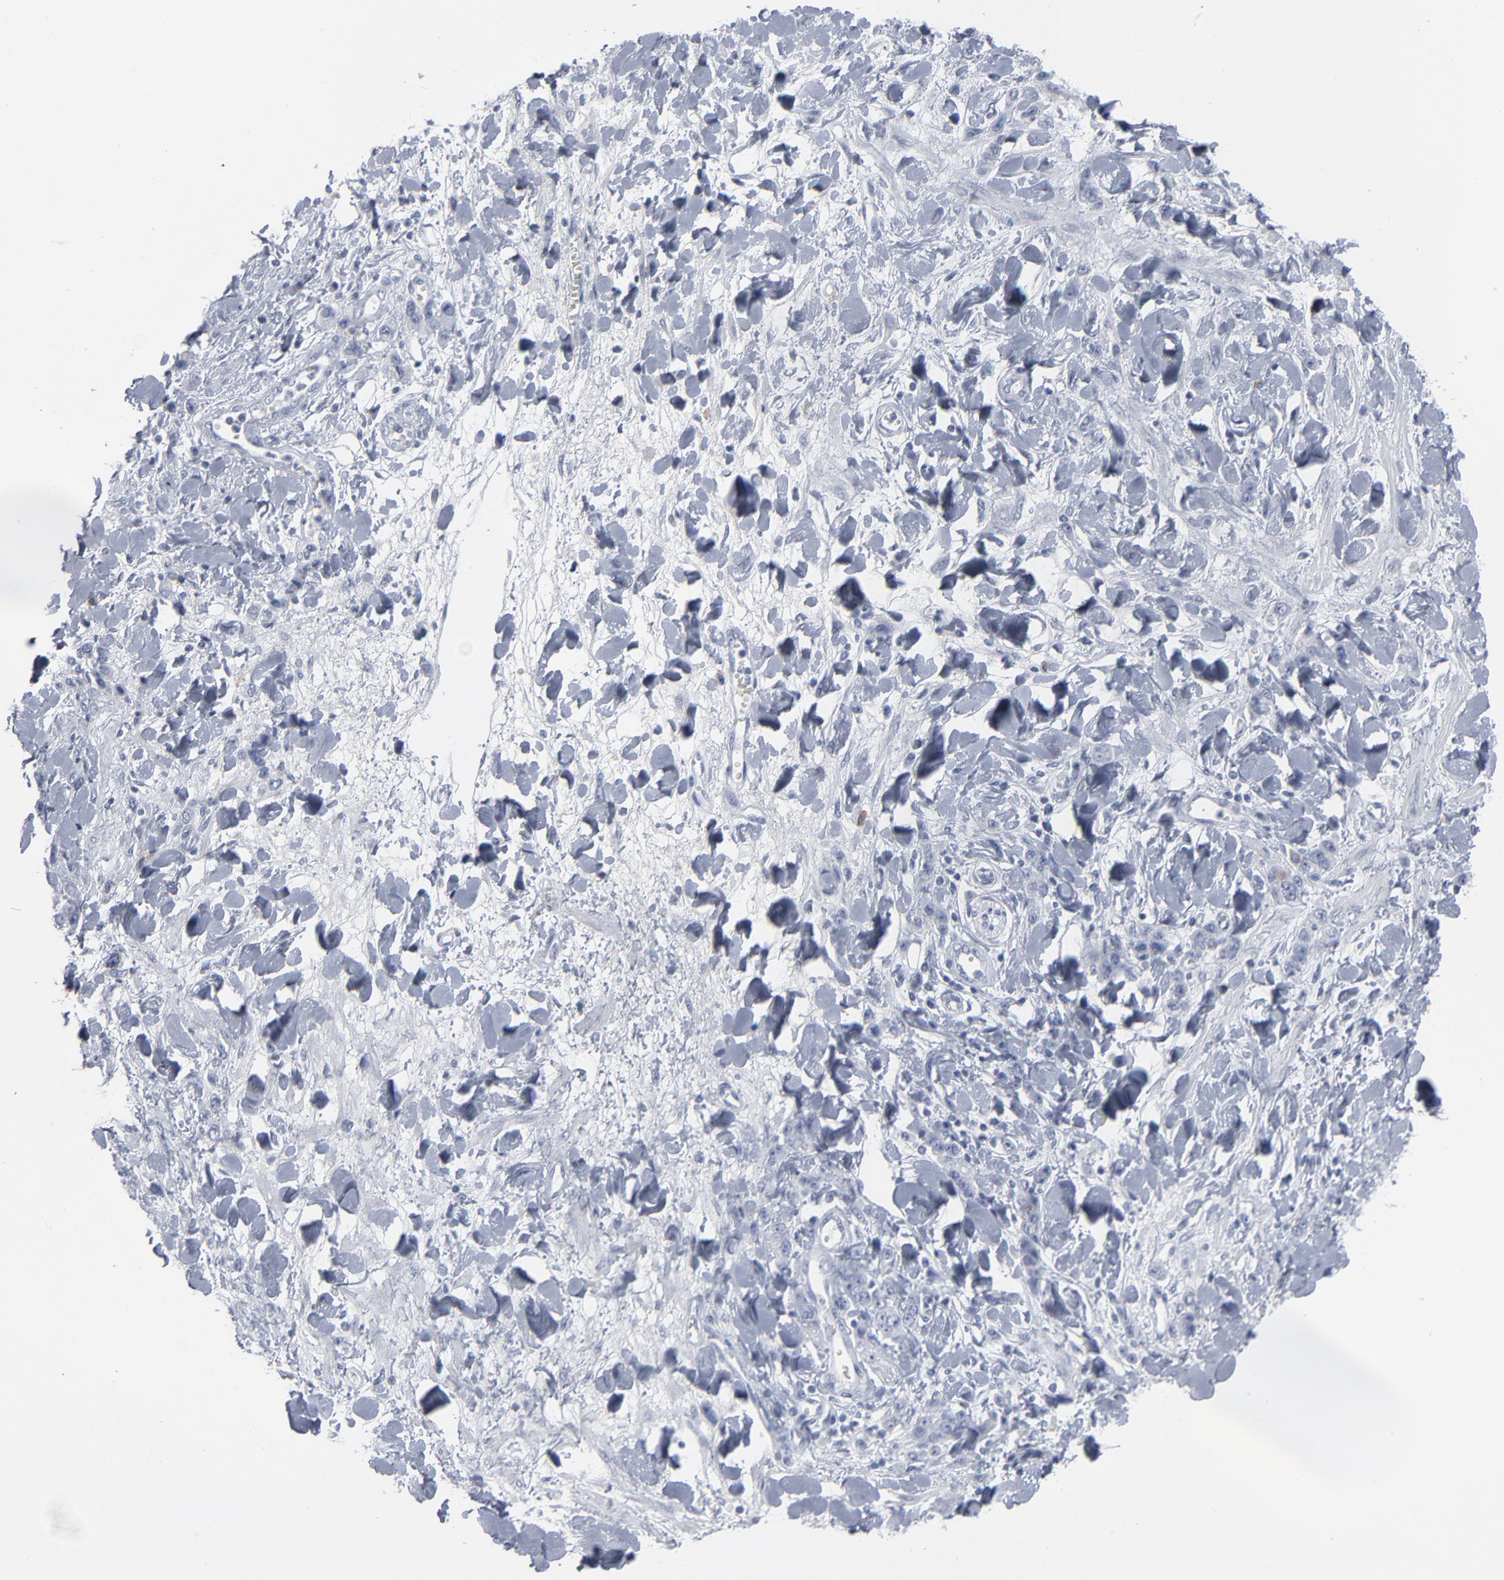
{"staining": {"intensity": "negative", "quantity": "none", "location": "none"}, "tissue": "stomach cancer", "cell_type": "Tumor cells", "image_type": "cancer", "snomed": [{"axis": "morphology", "description": "Normal tissue, NOS"}, {"axis": "morphology", "description": "Adenocarcinoma, NOS"}, {"axis": "topography", "description": "Stomach"}], "caption": "DAB (3,3'-diaminobenzidine) immunohistochemical staining of stomach cancer (adenocarcinoma) displays no significant expression in tumor cells.", "gene": "PAGE1", "patient": {"sex": "male", "age": 82}}